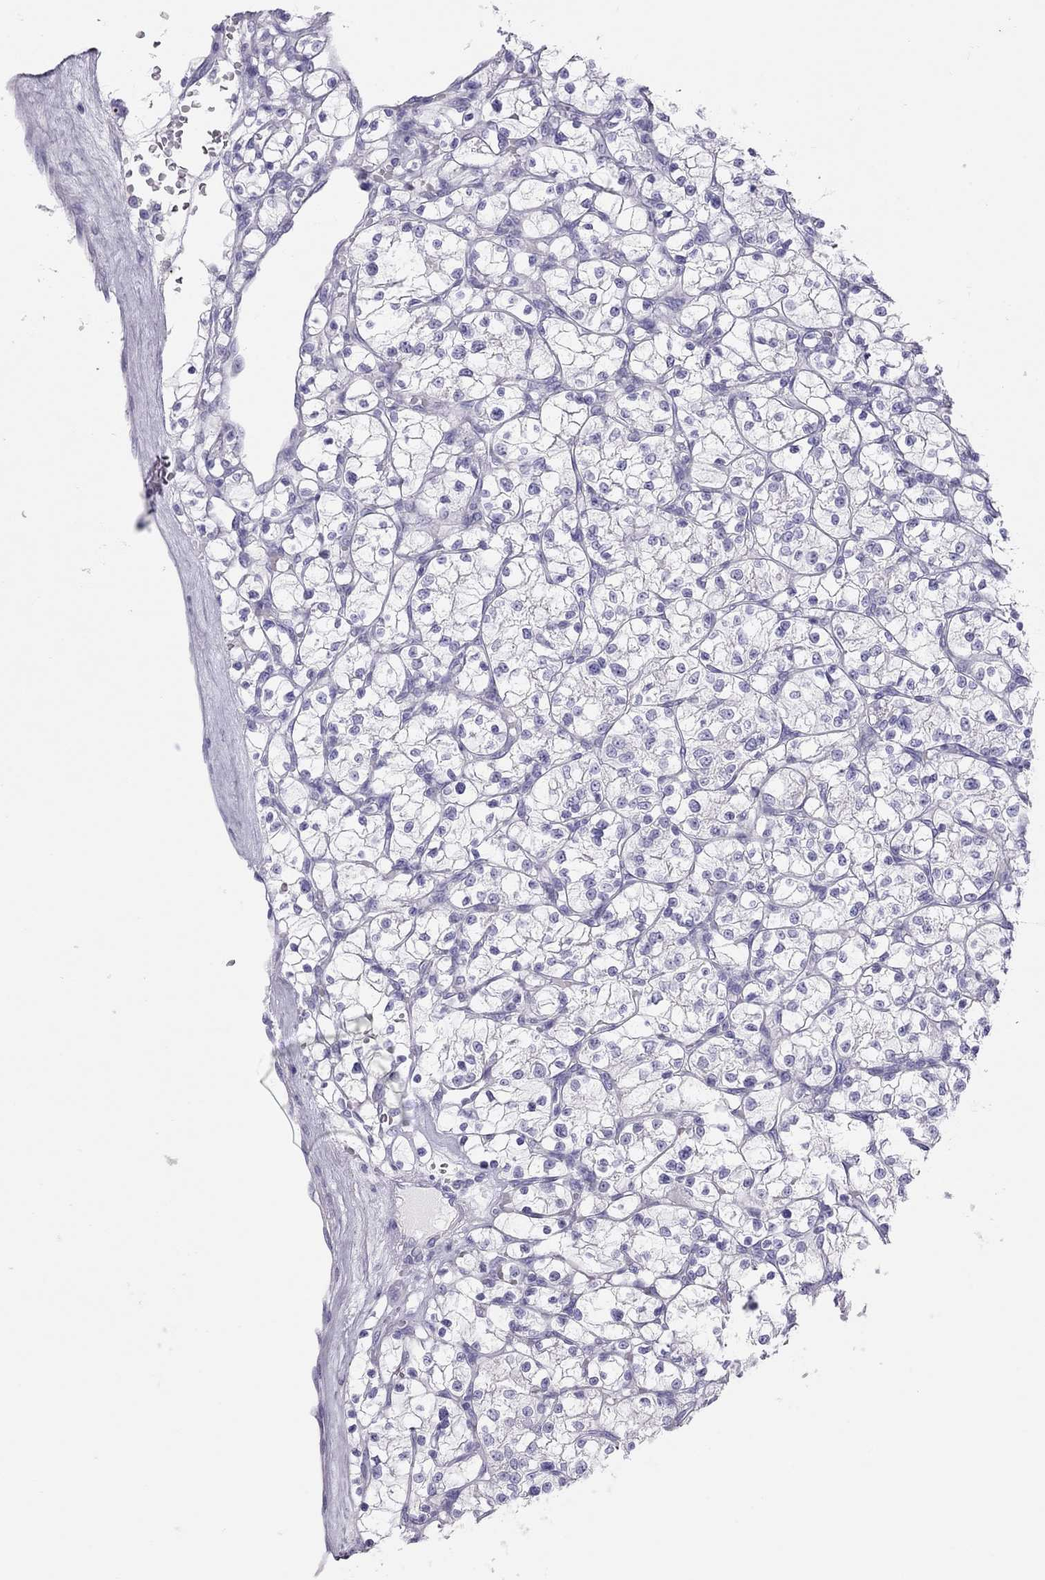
{"staining": {"intensity": "negative", "quantity": "none", "location": "none"}, "tissue": "renal cancer", "cell_type": "Tumor cells", "image_type": "cancer", "snomed": [{"axis": "morphology", "description": "Adenocarcinoma, NOS"}, {"axis": "topography", "description": "Kidney"}], "caption": "High magnification brightfield microscopy of renal cancer (adenocarcinoma) stained with DAB (brown) and counterstained with hematoxylin (blue): tumor cells show no significant expression.", "gene": "PSMB11", "patient": {"sex": "female", "age": 64}}